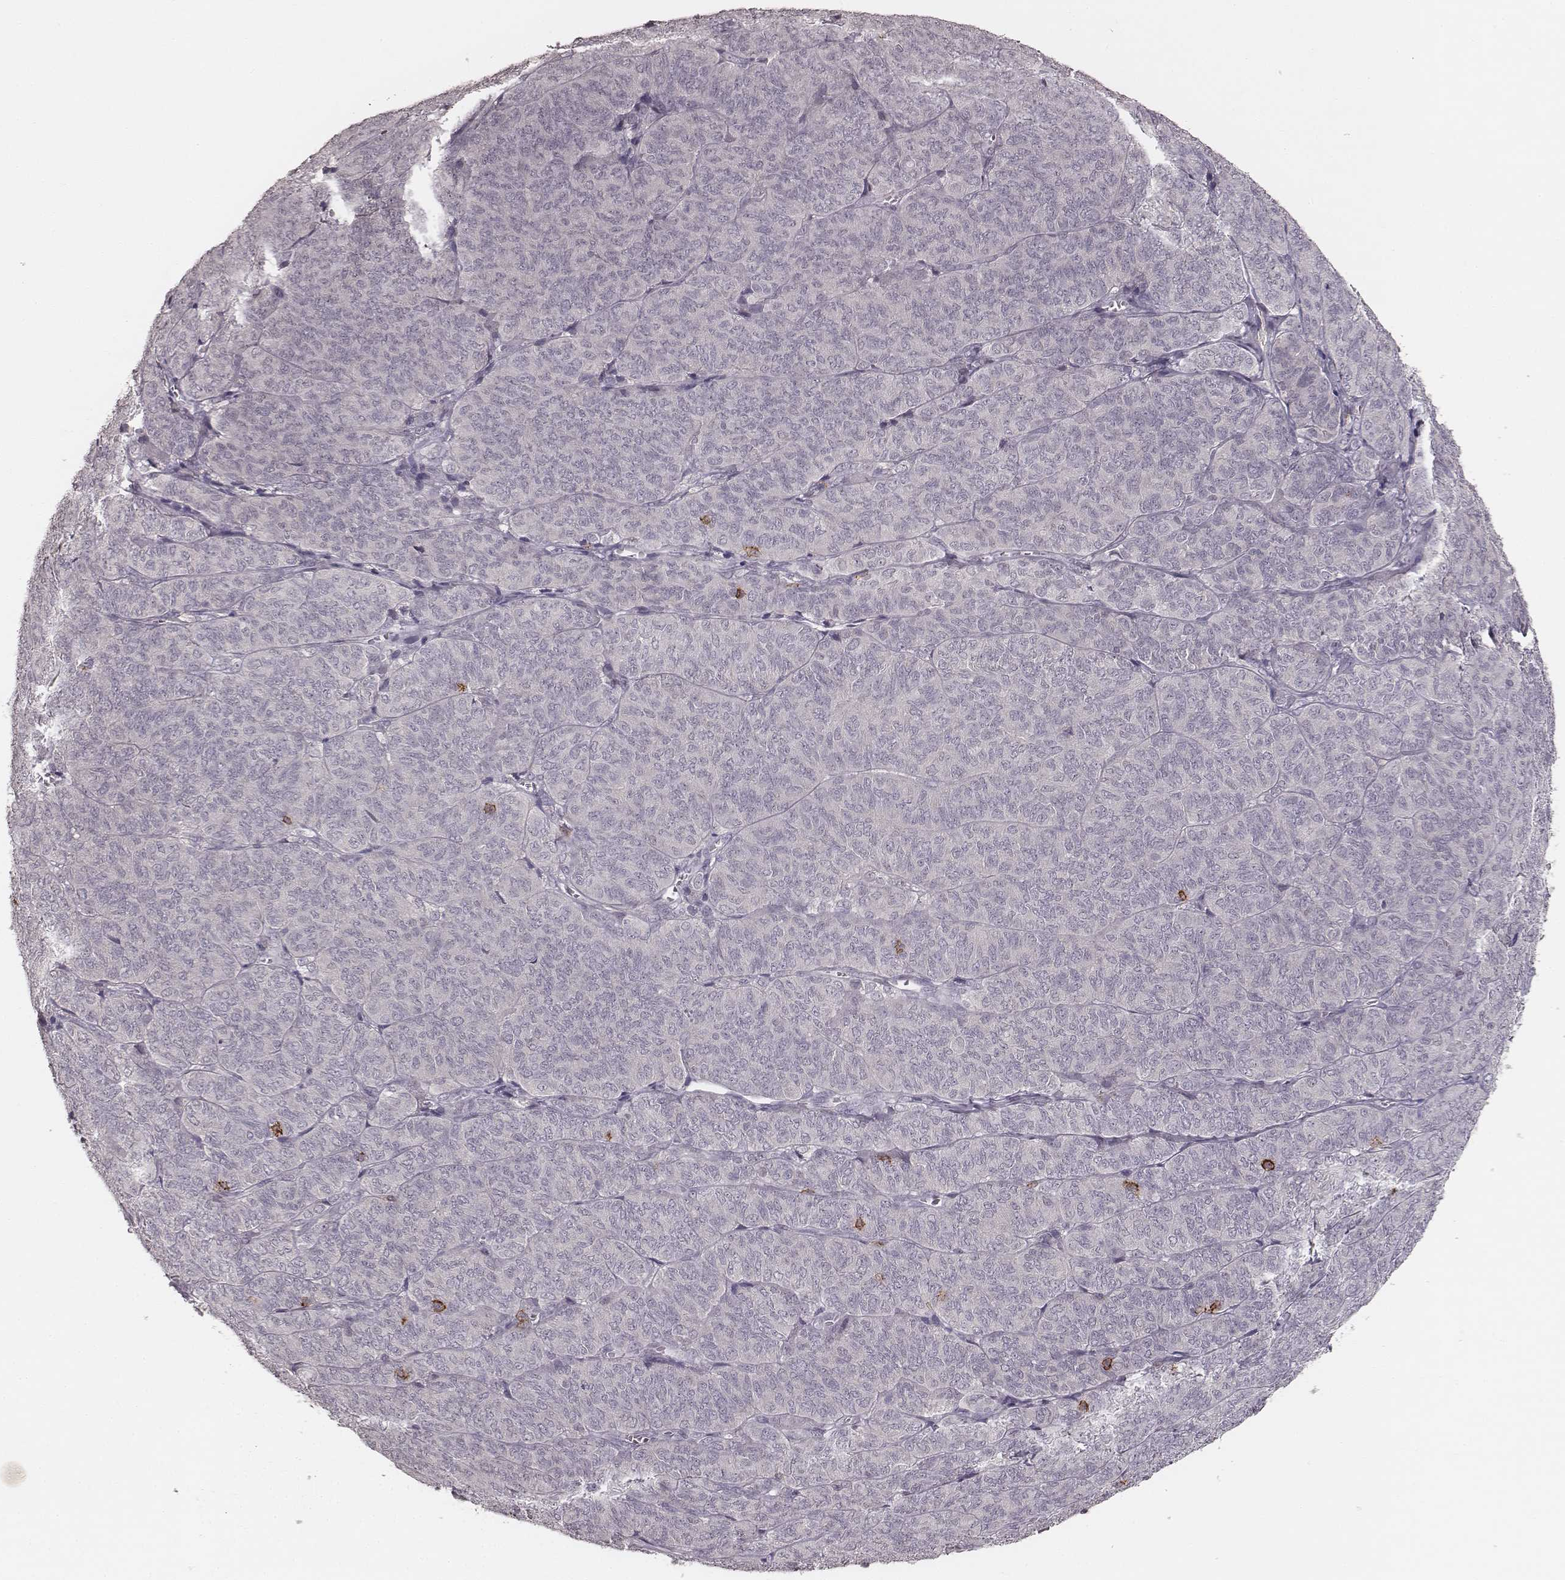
{"staining": {"intensity": "negative", "quantity": "none", "location": "none"}, "tissue": "ovarian cancer", "cell_type": "Tumor cells", "image_type": "cancer", "snomed": [{"axis": "morphology", "description": "Carcinoma, endometroid"}, {"axis": "topography", "description": "Ovary"}], "caption": "A photomicrograph of ovarian cancer stained for a protein shows no brown staining in tumor cells. Brightfield microscopy of immunohistochemistry stained with DAB (3,3'-diaminobenzidine) (brown) and hematoxylin (blue), captured at high magnification.", "gene": "CD8A", "patient": {"sex": "female", "age": 80}}